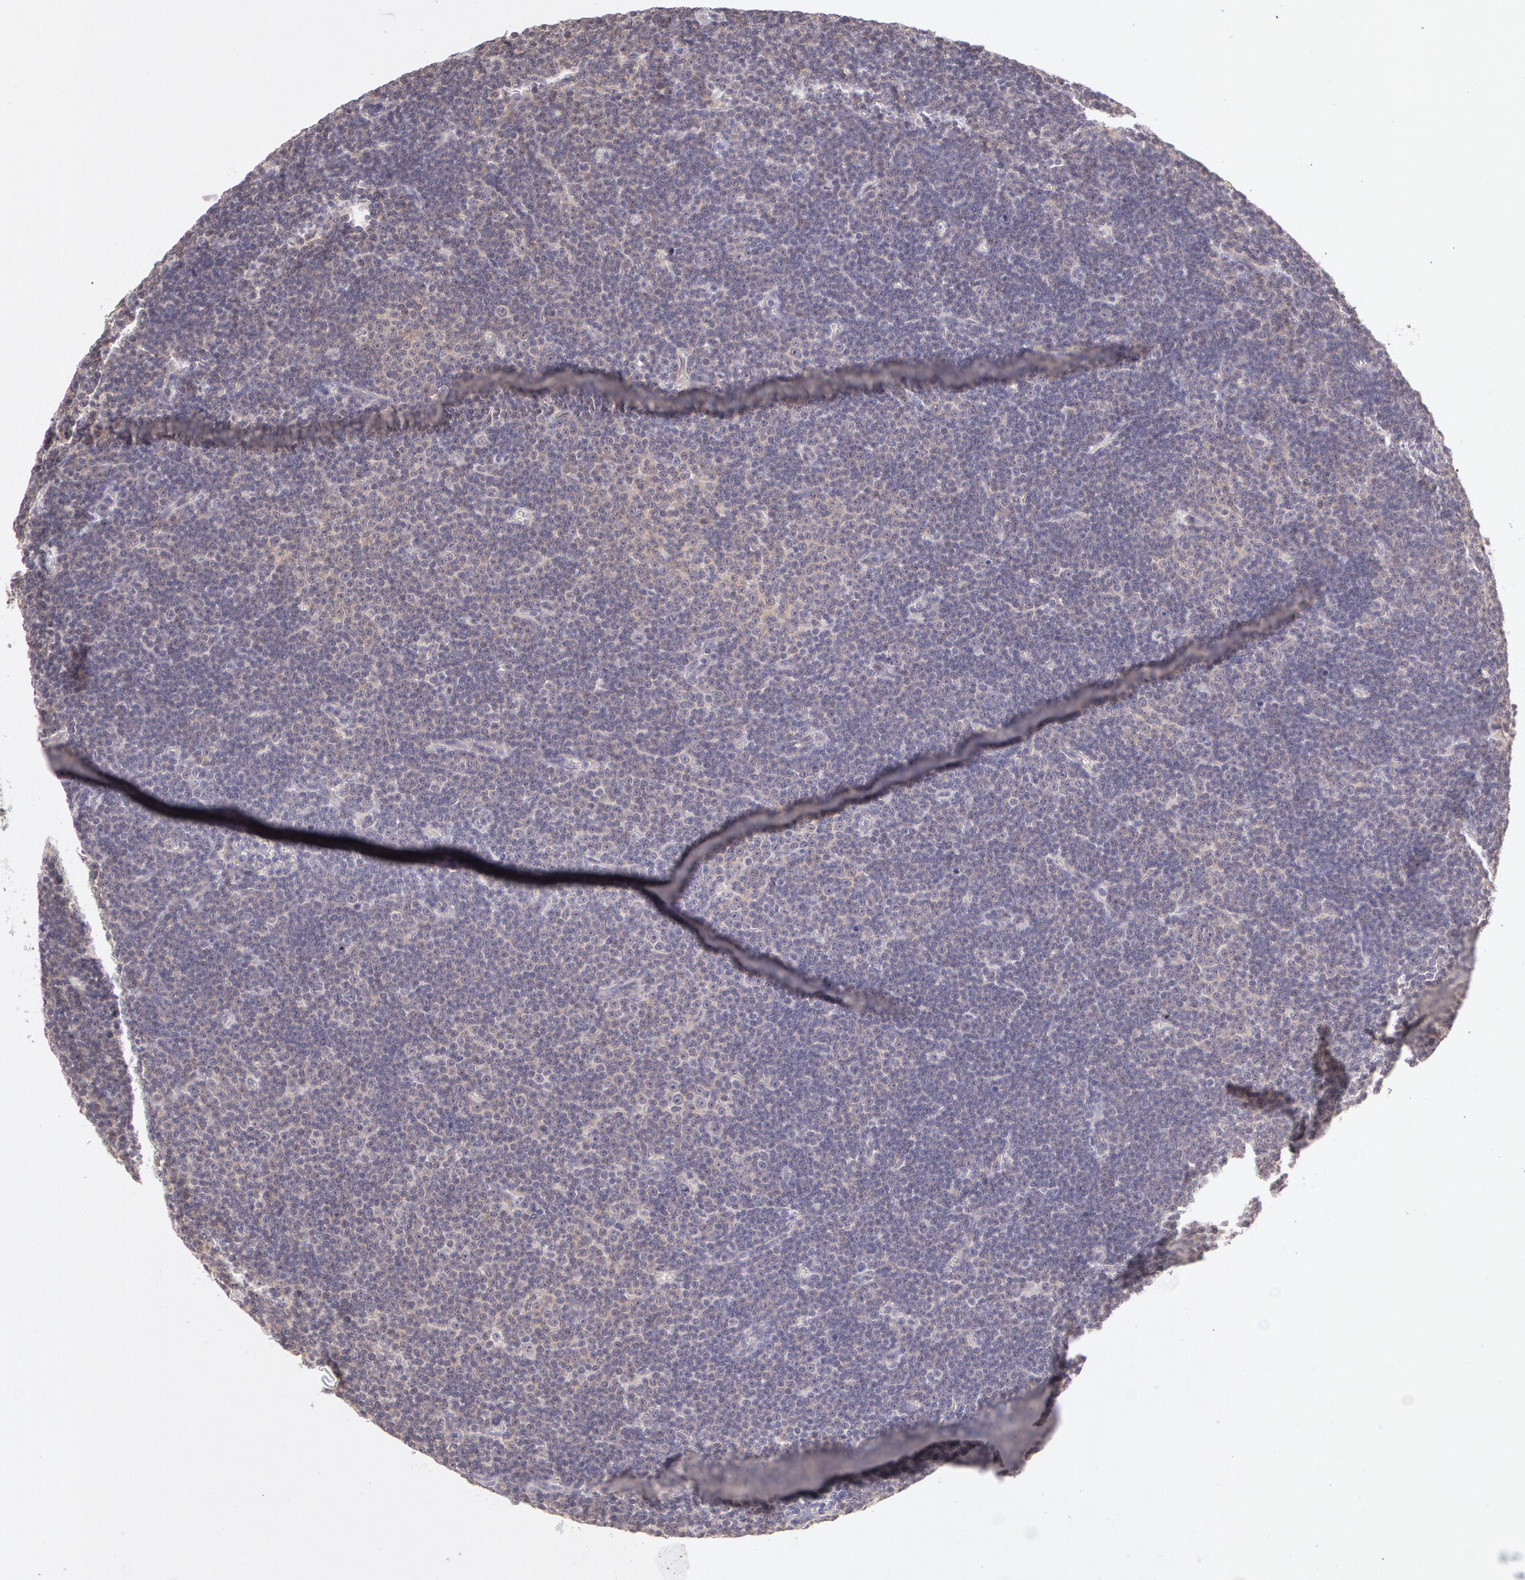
{"staining": {"intensity": "negative", "quantity": "none", "location": "none"}, "tissue": "lymphoma", "cell_type": "Tumor cells", "image_type": "cancer", "snomed": [{"axis": "morphology", "description": "Malignant lymphoma, non-Hodgkin's type, Low grade"}, {"axis": "topography", "description": "Lymph node"}], "caption": "Immunohistochemistry micrograph of human lymphoma stained for a protein (brown), which demonstrates no expression in tumor cells.", "gene": "ZNF597", "patient": {"sex": "male", "age": 57}}